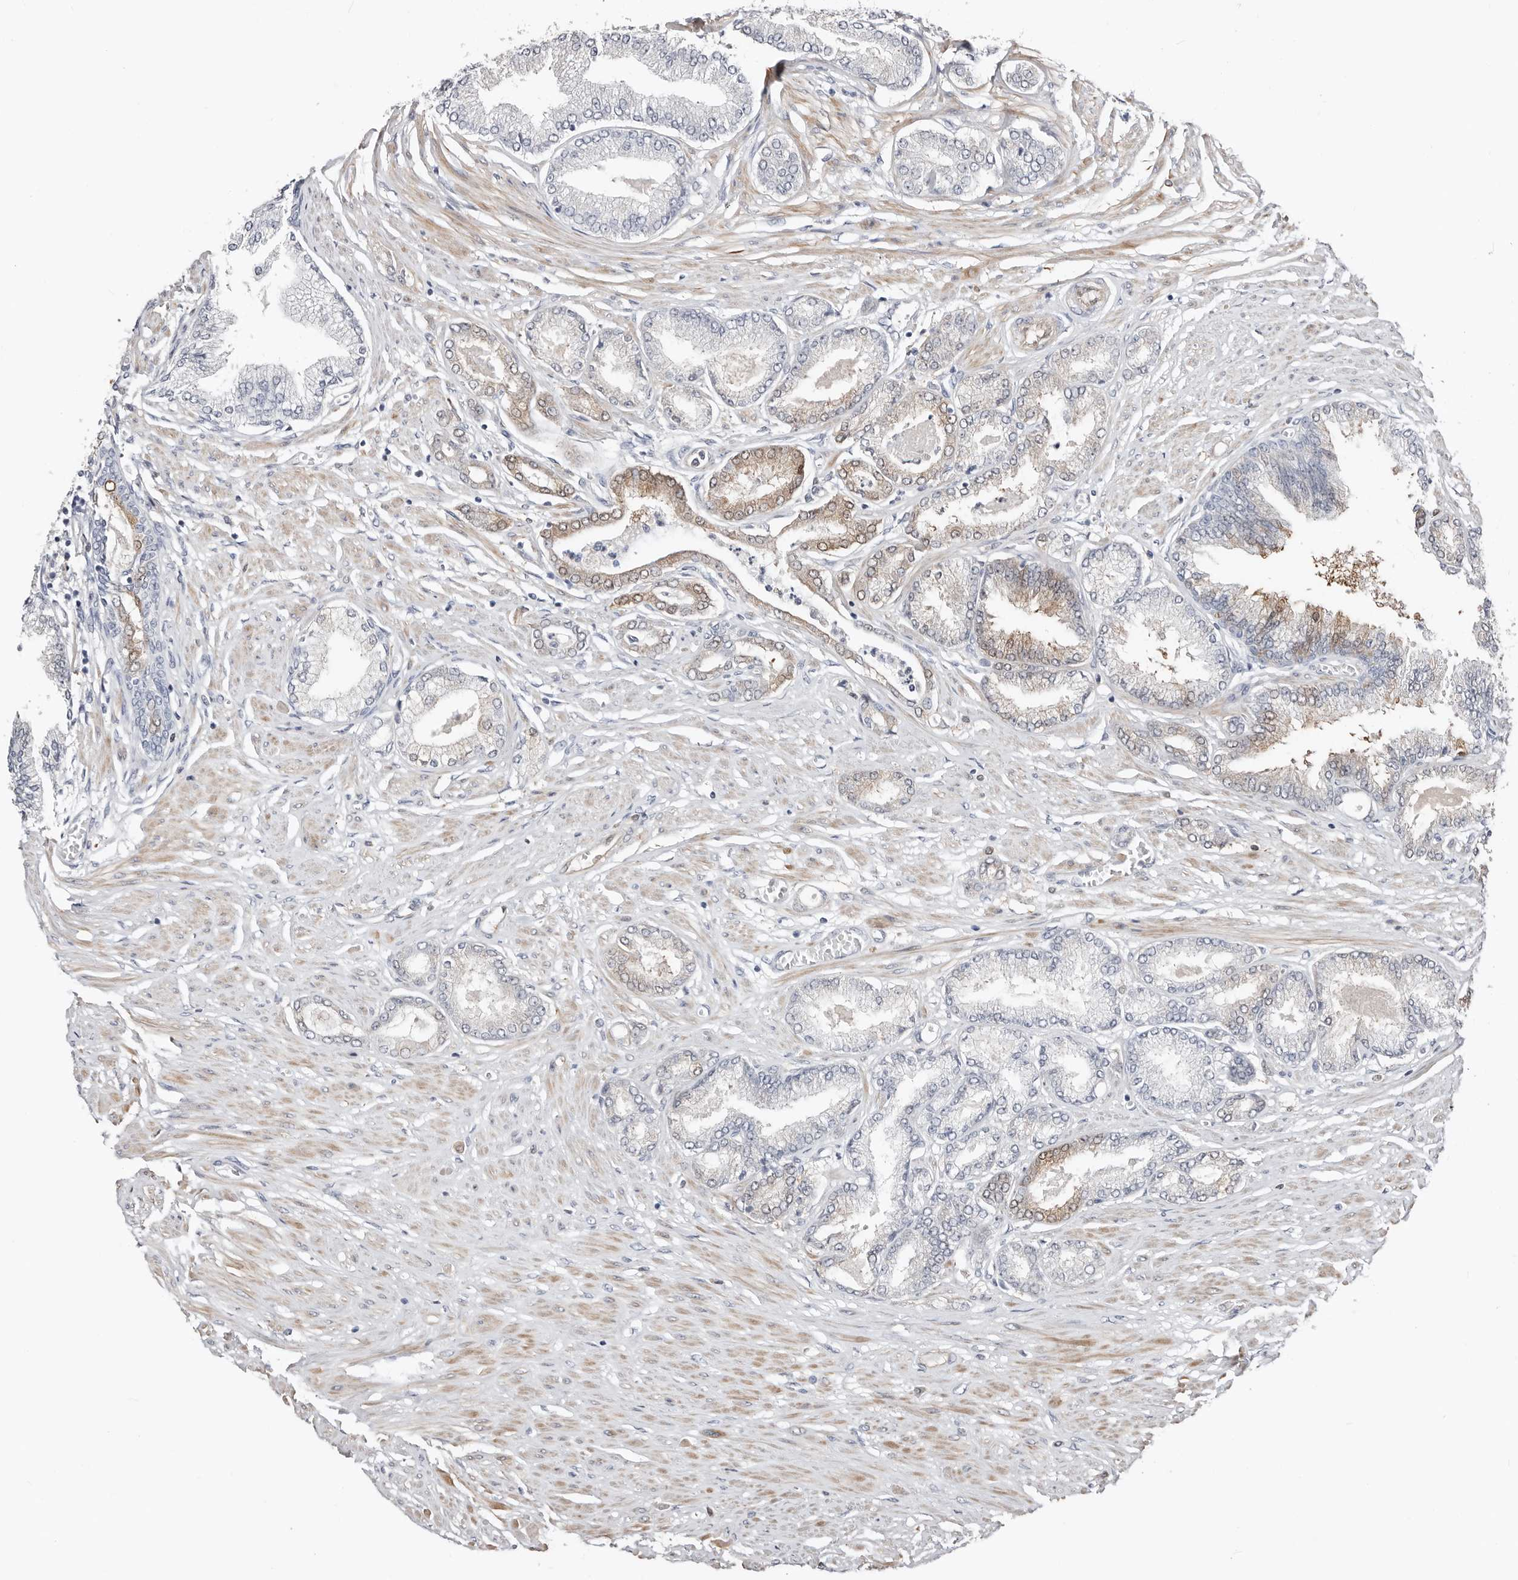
{"staining": {"intensity": "moderate", "quantity": "<25%", "location": "cytoplasmic/membranous"}, "tissue": "prostate cancer", "cell_type": "Tumor cells", "image_type": "cancer", "snomed": [{"axis": "morphology", "description": "Adenocarcinoma, Low grade"}, {"axis": "topography", "description": "Prostate"}], "caption": "Prostate cancer (low-grade adenocarcinoma) stained with a brown dye shows moderate cytoplasmic/membranous positive expression in about <25% of tumor cells.", "gene": "ASRGL1", "patient": {"sex": "male", "age": 63}}